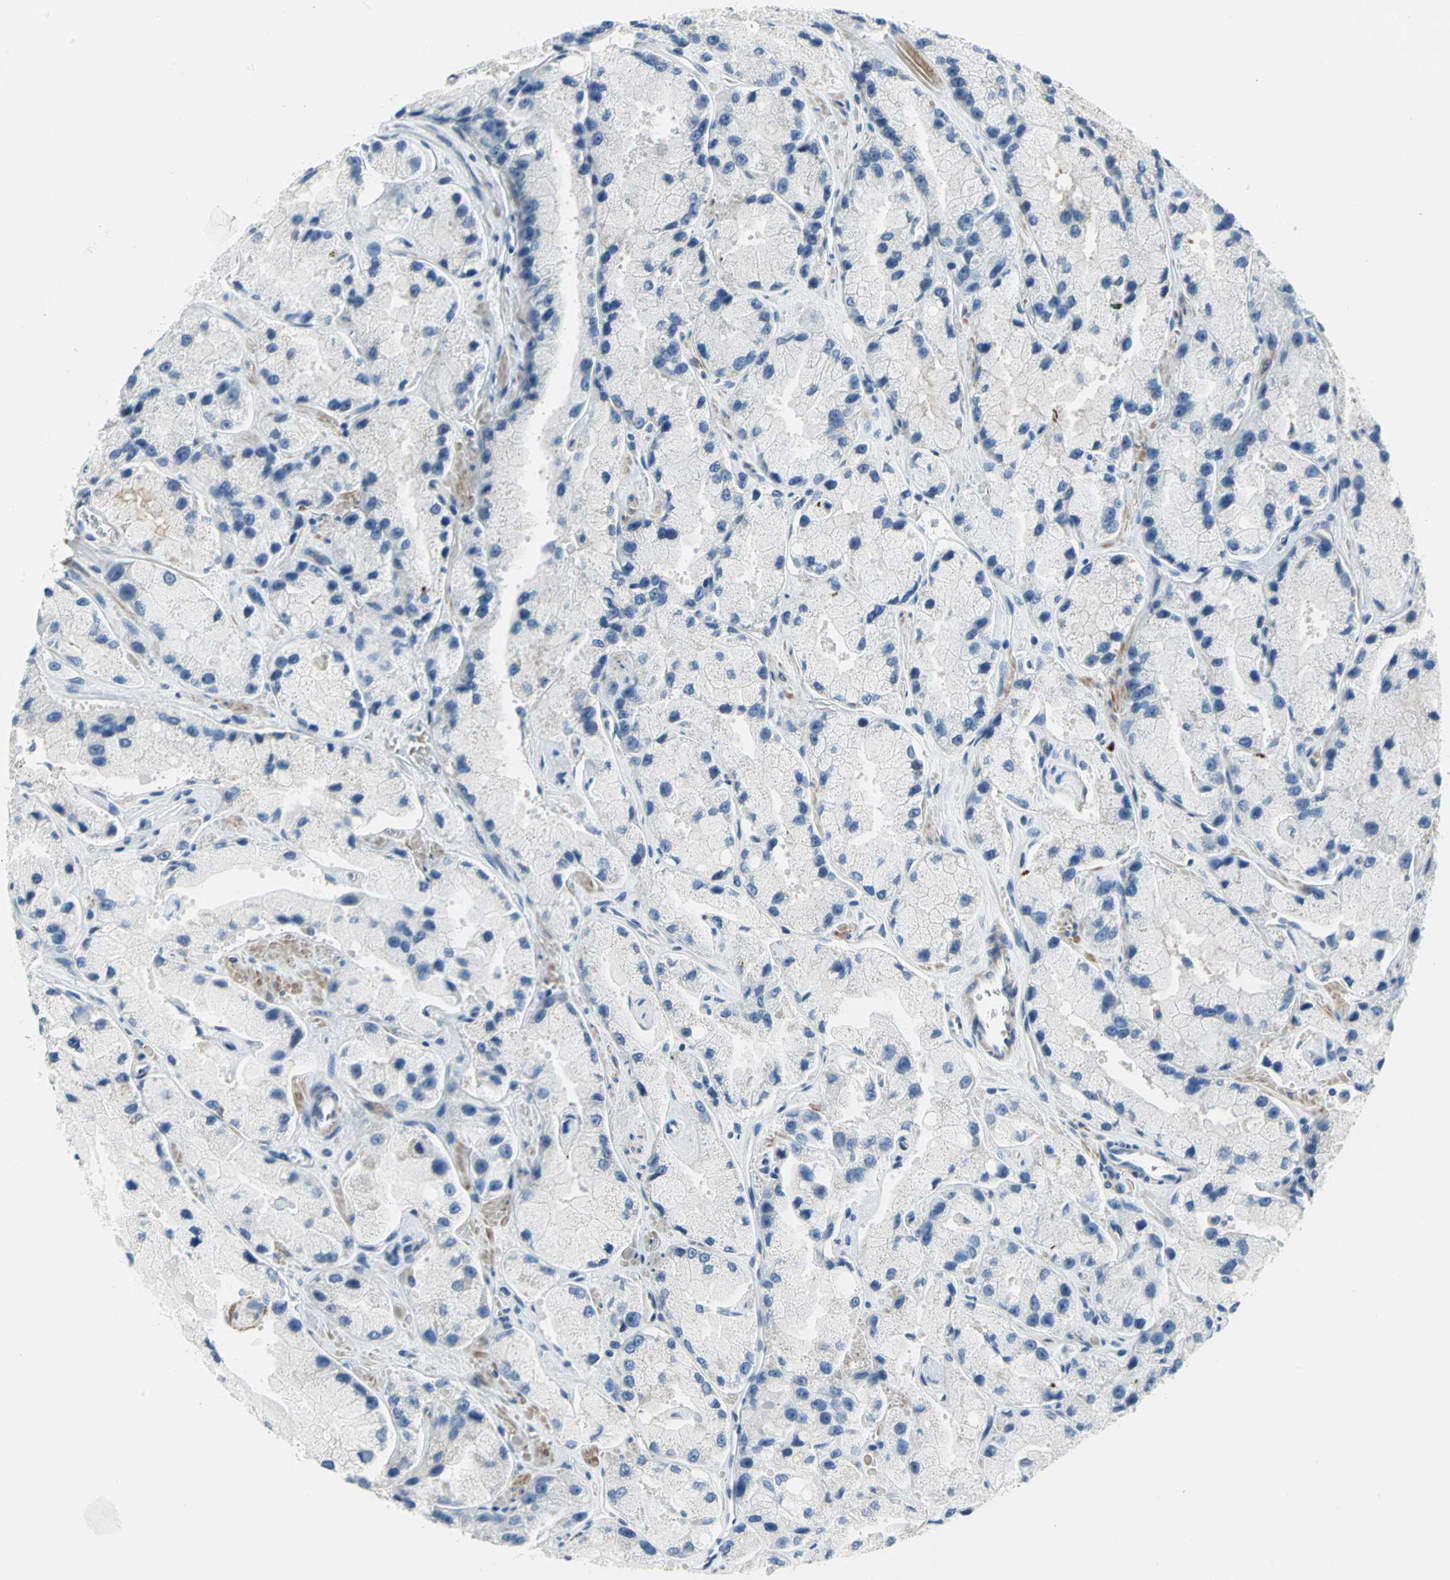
{"staining": {"intensity": "negative", "quantity": "none", "location": "none"}, "tissue": "prostate cancer", "cell_type": "Tumor cells", "image_type": "cancer", "snomed": [{"axis": "morphology", "description": "Adenocarcinoma, High grade"}, {"axis": "topography", "description": "Prostate"}], "caption": "High power microscopy image of an IHC micrograph of prostate cancer, revealing no significant expression in tumor cells.", "gene": "ALOX15", "patient": {"sex": "male", "age": 58}}